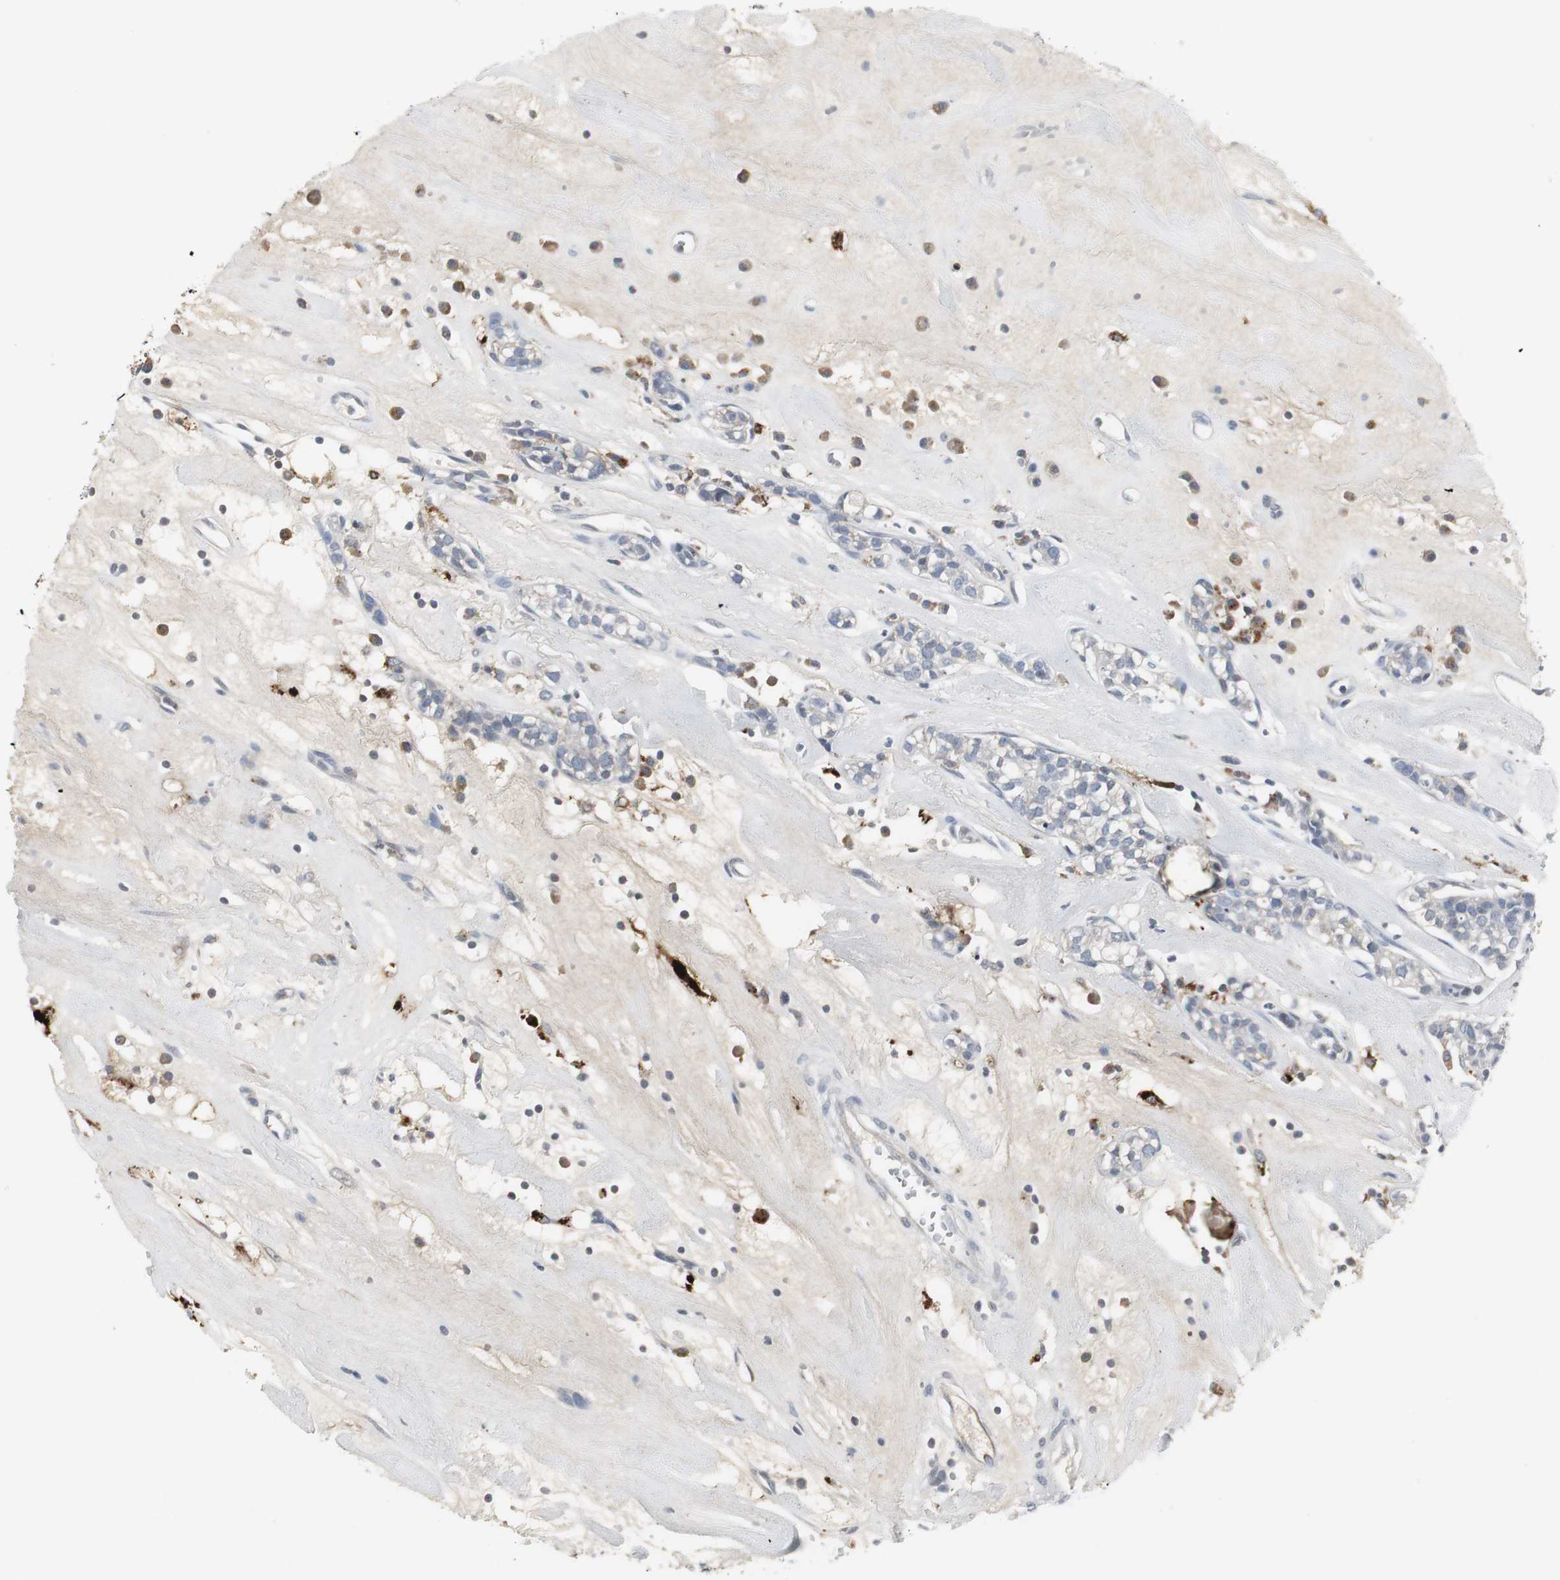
{"staining": {"intensity": "negative", "quantity": "none", "location": "none"}, "tissue": "head and neck cancer", "cell_type": "Tumor cells", "image_type": "cancer", "snomed": [{"axis": "morphology", "description": "Adenocarcinoma, NOS"}, {"axis": "topography", "description": "Salivary gland"}, {"axis": "topography", "description": "Head-Neck"}], "caption": "IHC photomicrograph of human head and neck cancer stained for a protein (brown), which exhibits no staining in tumor cells.", "gene": "PI15", "patient": {"sex": "female", "age": 65}}